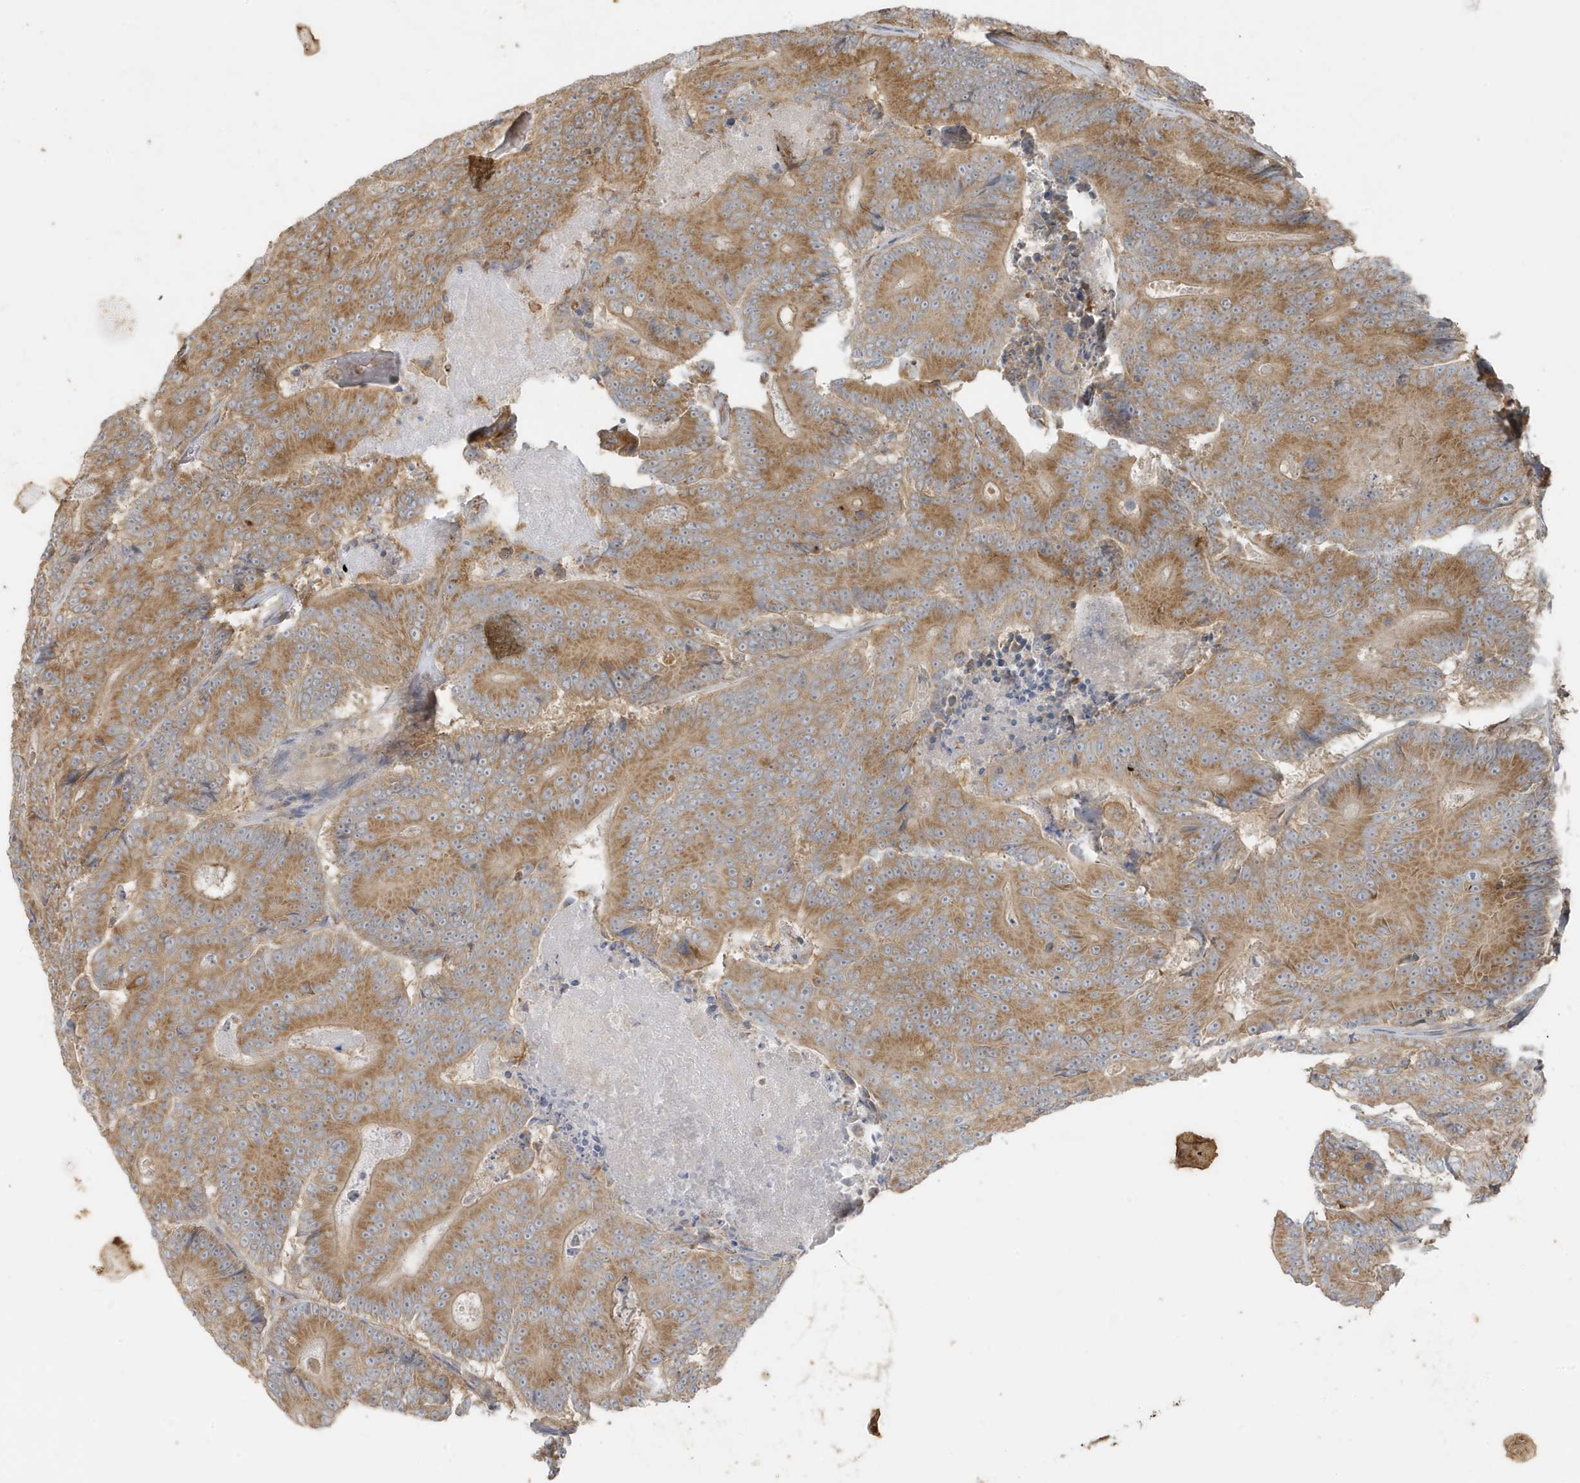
{"staining": {"intensity": "moderate", "quantity": ">75%", "location": "cytoplasmic/membranous"}, "tissue": "colorectal cancer", "cell_type": "Tumor cells", "image_type": "cancer", "snomed": [{"axis": "morphology", "description": "Adenocarcinoma, NOS"}, {"axis": "topography", "description": "Colon"}], "caption": "IHC (DAB (3,3'-diaminobenzidine)) staining of human colorectal adenocarcinoma demonstrates moderate cytoplasmic/membranous protein expression in about >75% of tumor cells.", "gene": "GOLGA4", "patient": {"sex": "male", "age": 83}}